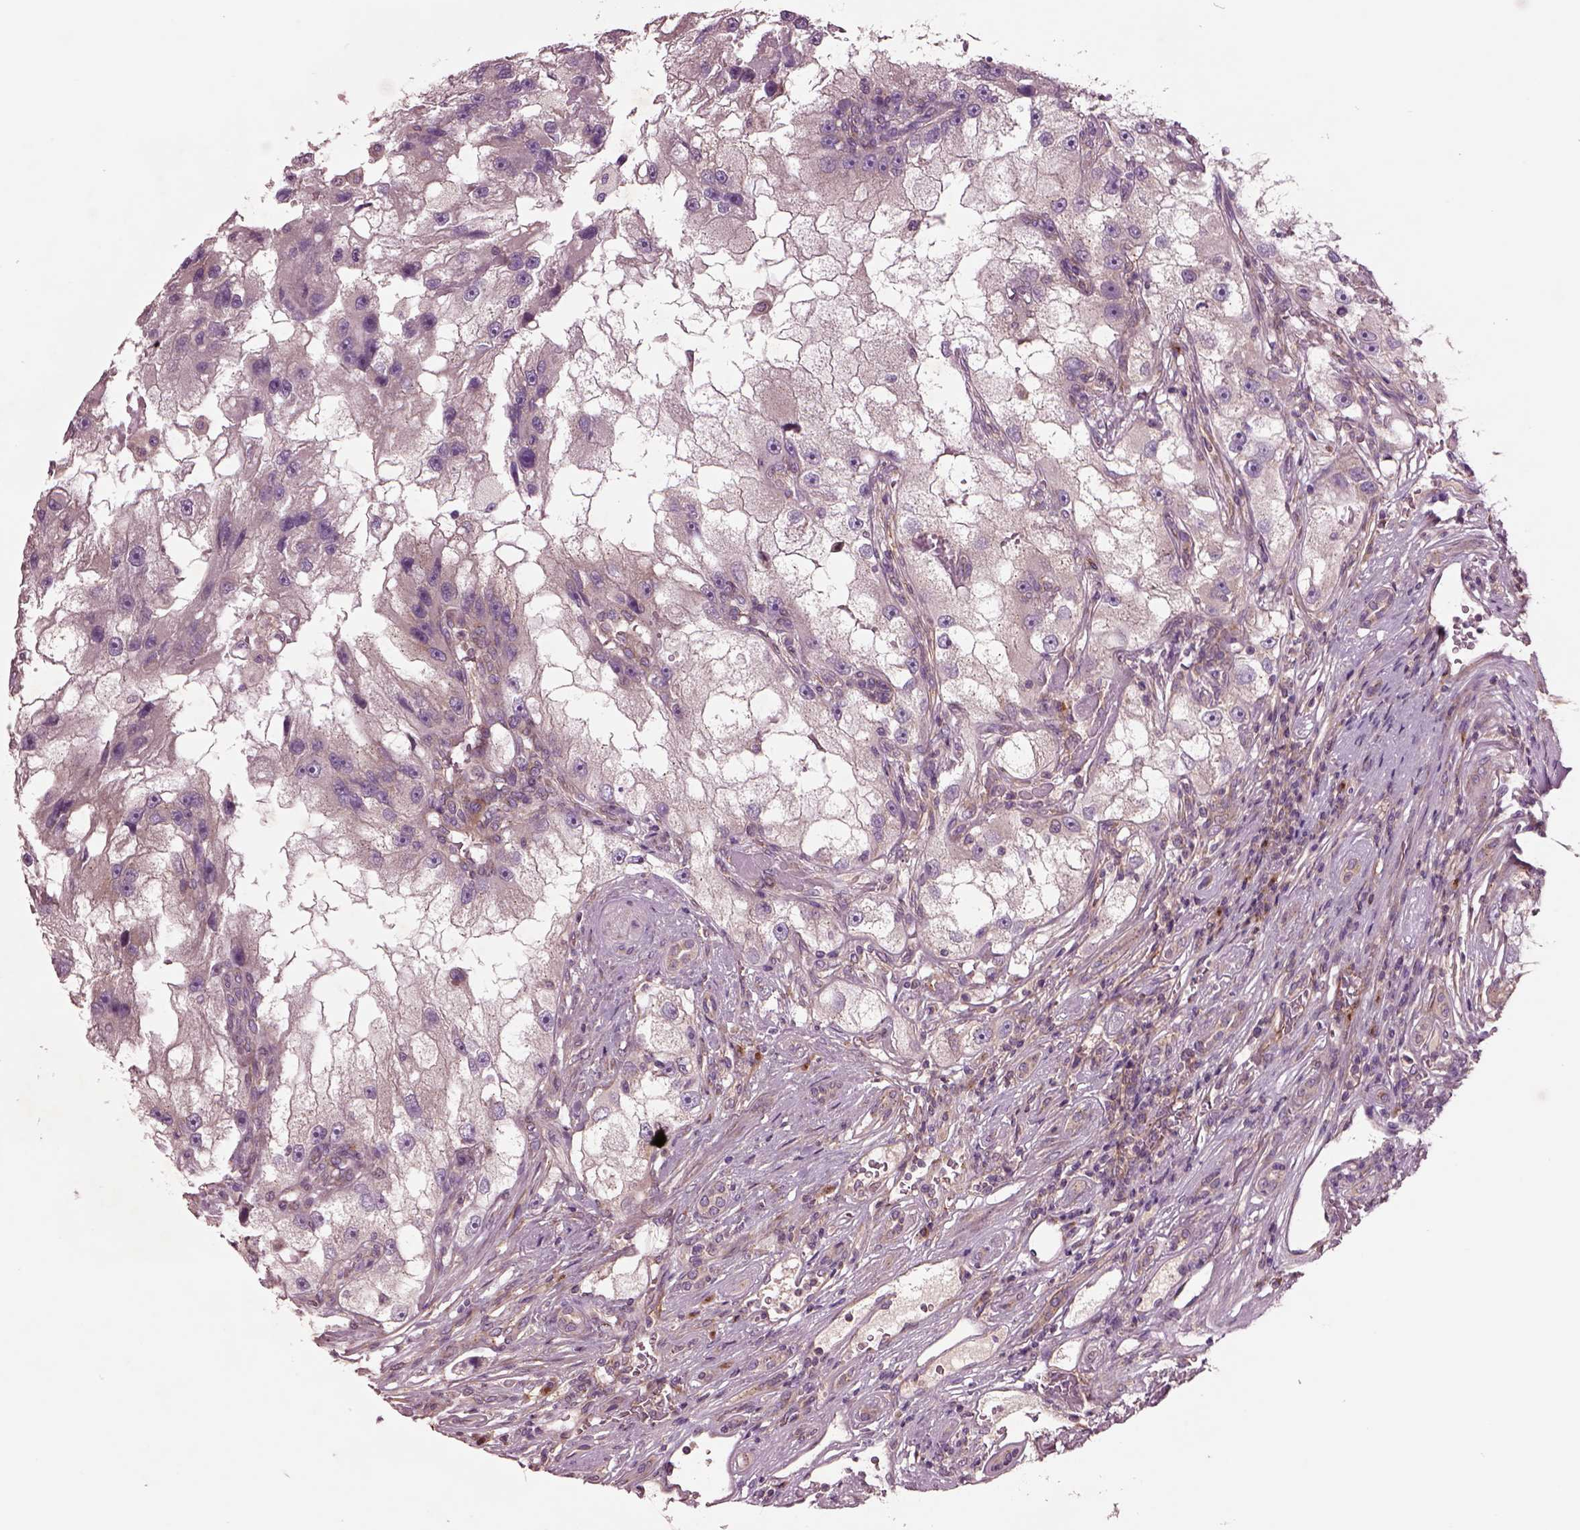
{"staining": {"intensity": "negative", "quantity": "none", "location": "none"}, "tissue": "renal cancer", "cell_type": "Tumor cells", "image_type": "cancer", "snomed": [{"axis": "morphology", "description": "Adenocarcinoma, NOS"}, {"axis": "topography", "description": "Kidney"}], "caption": "A micrograph of adenocarcinoma (renal) stained for a protein exhibits no brown staining in tumor cells. The staining is performed using DAB (3,3'-diaminobenzidine) brown chromogen with nuclei counter-stained in using hematoxylin.", "gene": "SEC23A", "patient": {"sex": "male", "age": 63}}